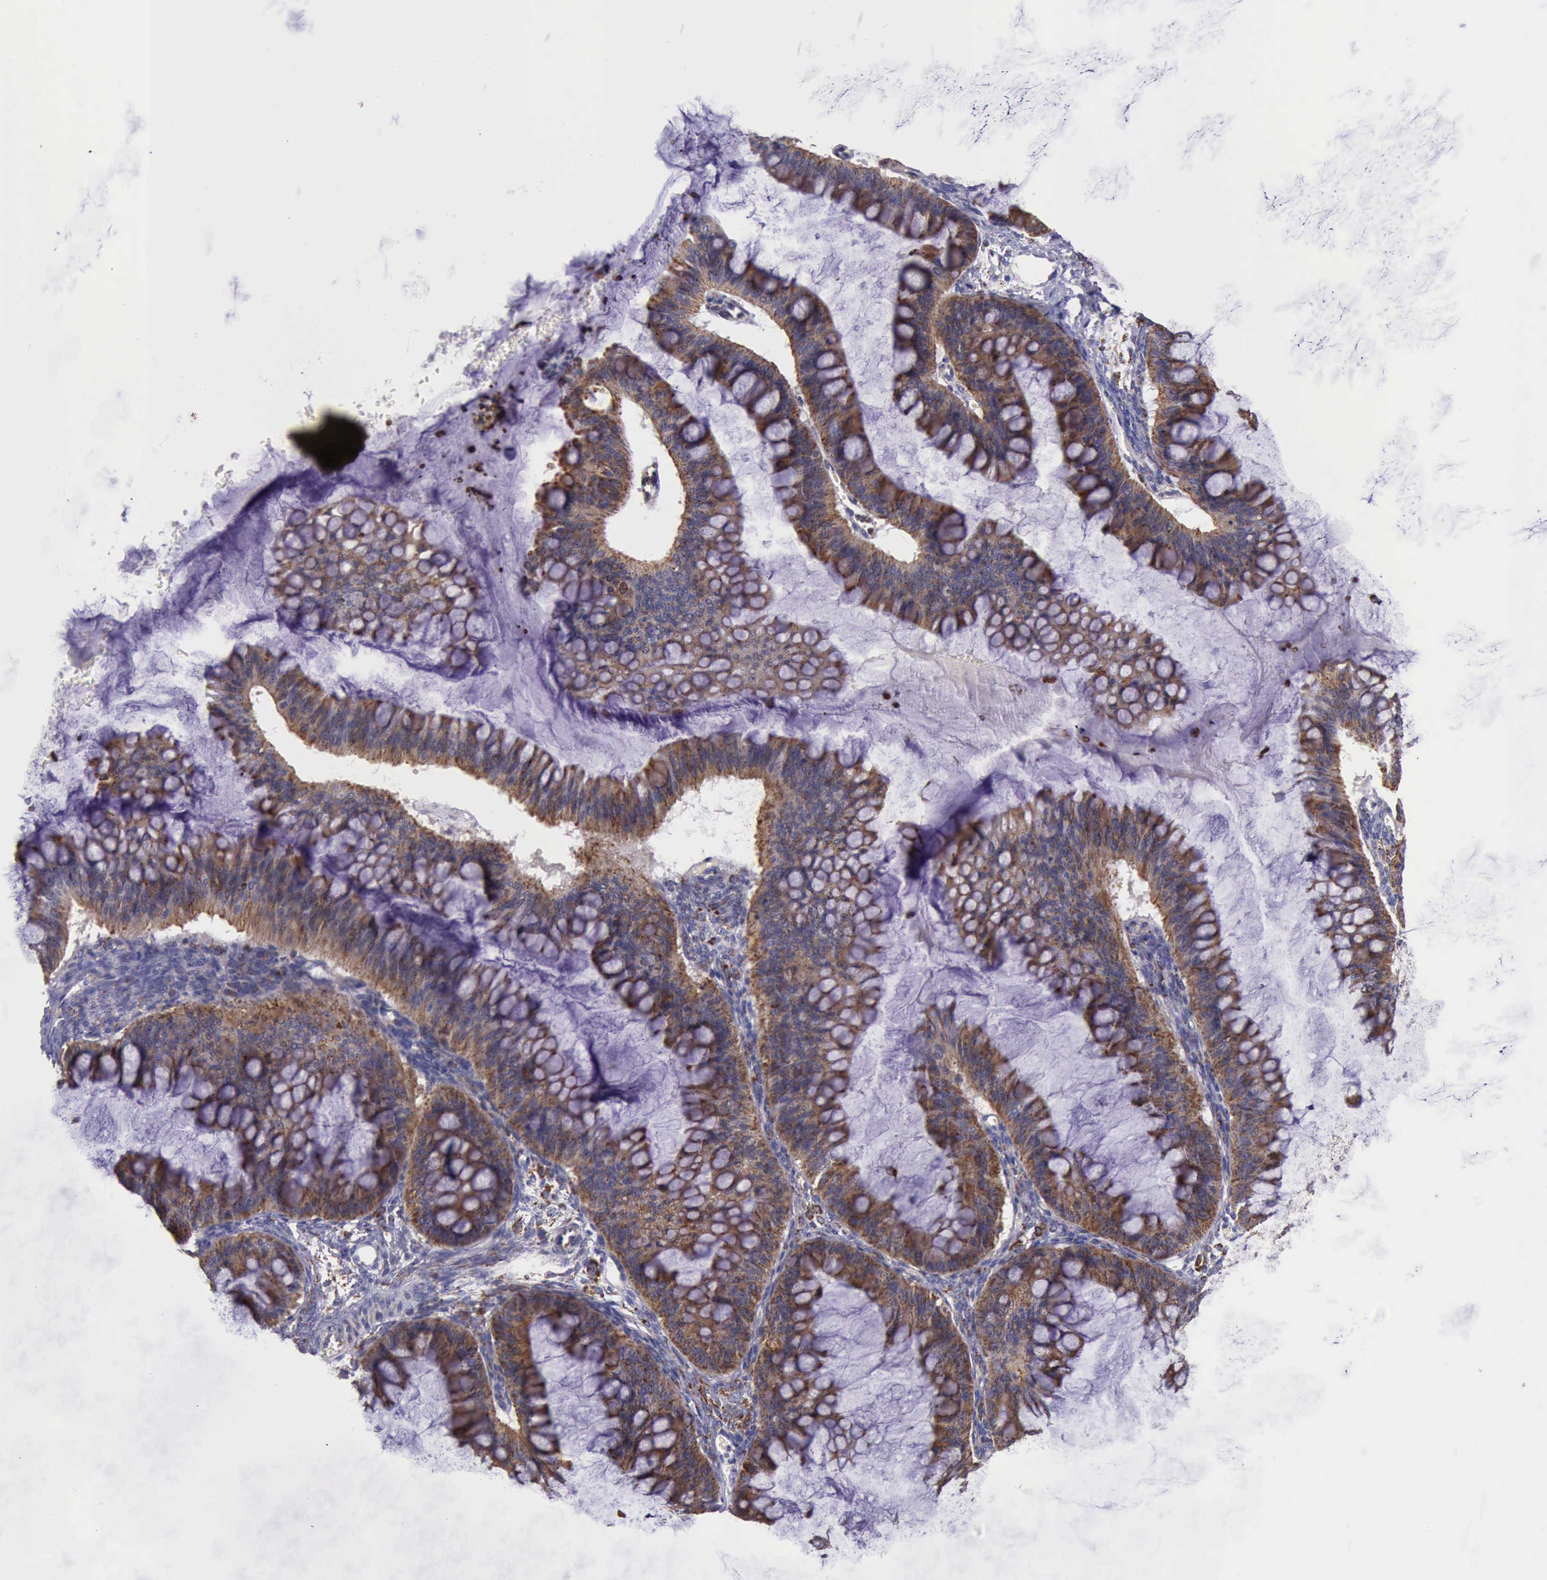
{"staining": {"intensity": "strong", "quantity": ">75%", "location": "cytoplasmic/membranous"}, "tissue": "ovarian cancer", "cell_type": "Tumor cells", "image_type": "cancer", "snomed": [{"axis": "morphology", "description": "Cystadenocarcinoma, mucinous, NOS"}, {"axis": "topography", "description": "Ovary"}], "caption": "IHC of human ovarian mucinous cystadenocarcinoma reveals high levels of strong cytoplasmic/membranous staining in about >75% of tumor cells.", "gene": "TXN2", "patient": {"sex": "female", "age": 73}}